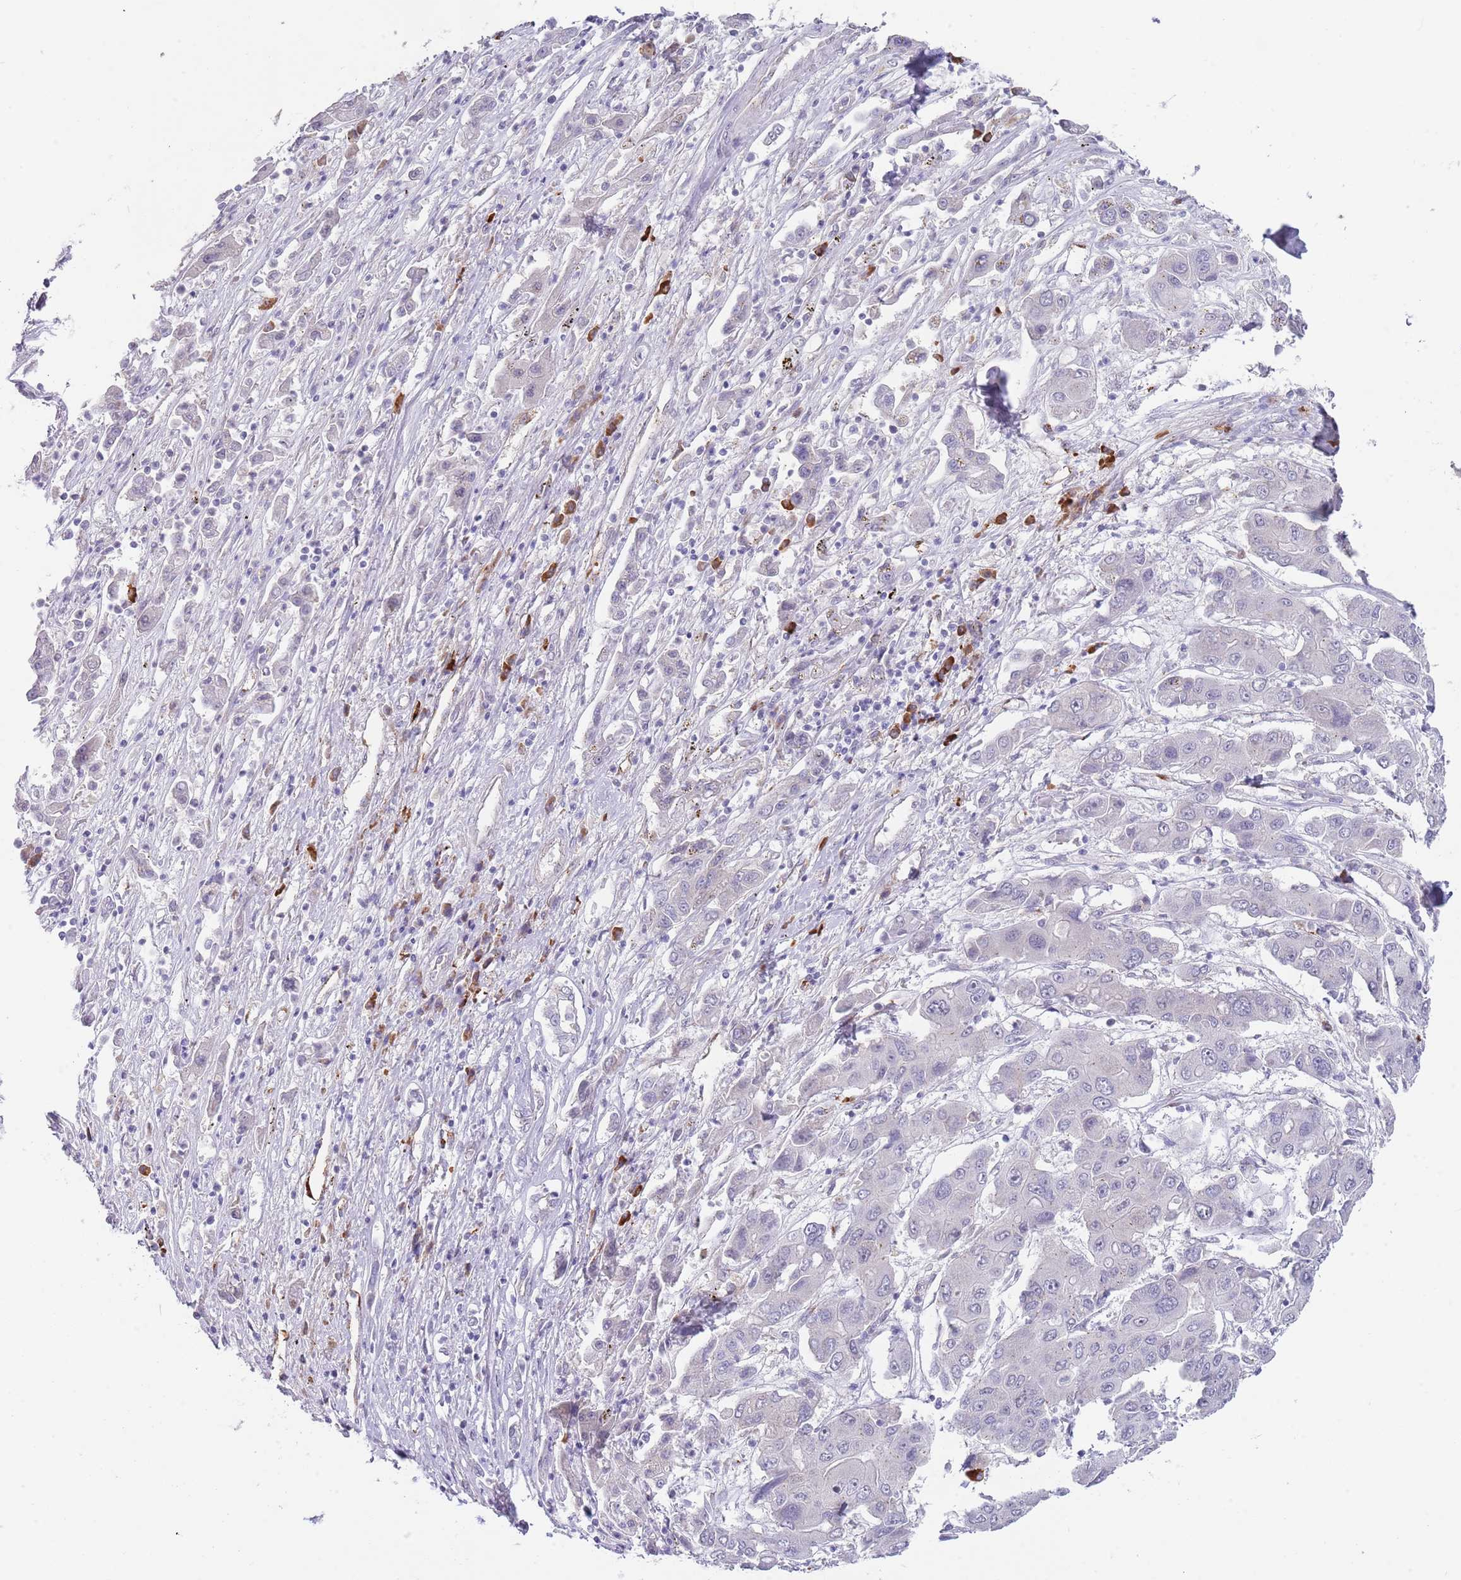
{"staining": {"intensity": "negative", "quantity": "none", "location": "none"}, "tissue": "liver cancer", "cell_type": "Tumor cells", "image_type": "cancer", "snomed": [{"axis": "morphology", "description": "Cholangiocarcinoma"}, {"axis": "topography", "description": "Liver"}], "caption": "Liver cancer (cholangiocarcinoma) stained for a protein using immunohistochemistry (IHC) displays no positivity tumor cells.", "gene": "TNRC6C", "patient": {"sex": "male", "age": 67}}